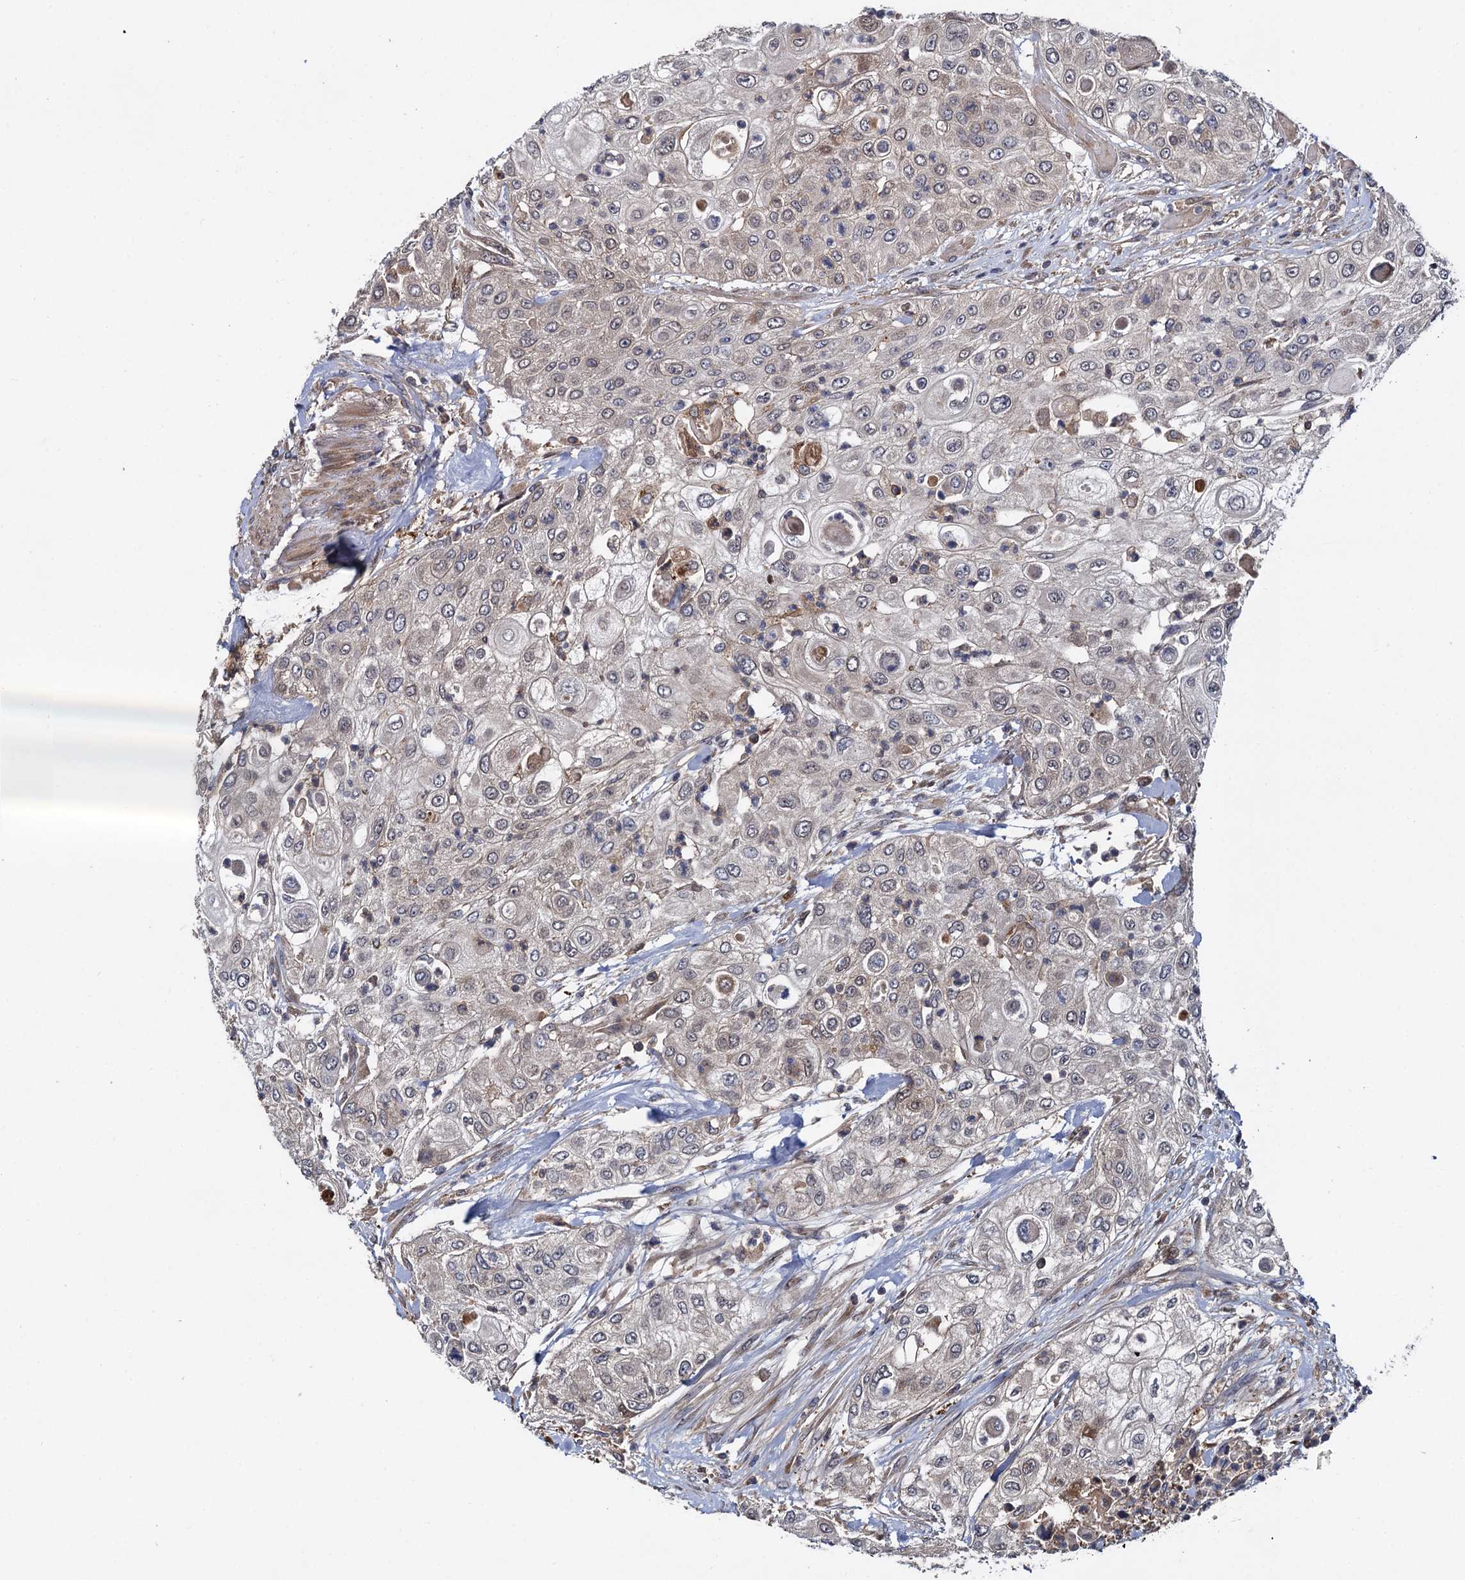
{"staining": {"intensity": "weak", "quantity": "<25%", "location": "cytoplasmic/membranous"}, "tissue": "urothelial cancer", "cell_type": "Tumor cells", "image_type": "cancer", "snomed": [{"axis": "morphology", "description": "Urothelial carcinoma, High grade"}, {"axis": "topography", "description": "Urinary bladder"}], "caption": "Immunohistochemistry (IHC) photomicrograph of neoplastic tissue: urothelial cancer stained with DAB shows no significant protein expression in tumor cells. (Immunohistochemistry (IHC), brightfield microscopy, high magnification).", "gene": "SELENOP", "patient": {"sex": "female", "age": 79}}